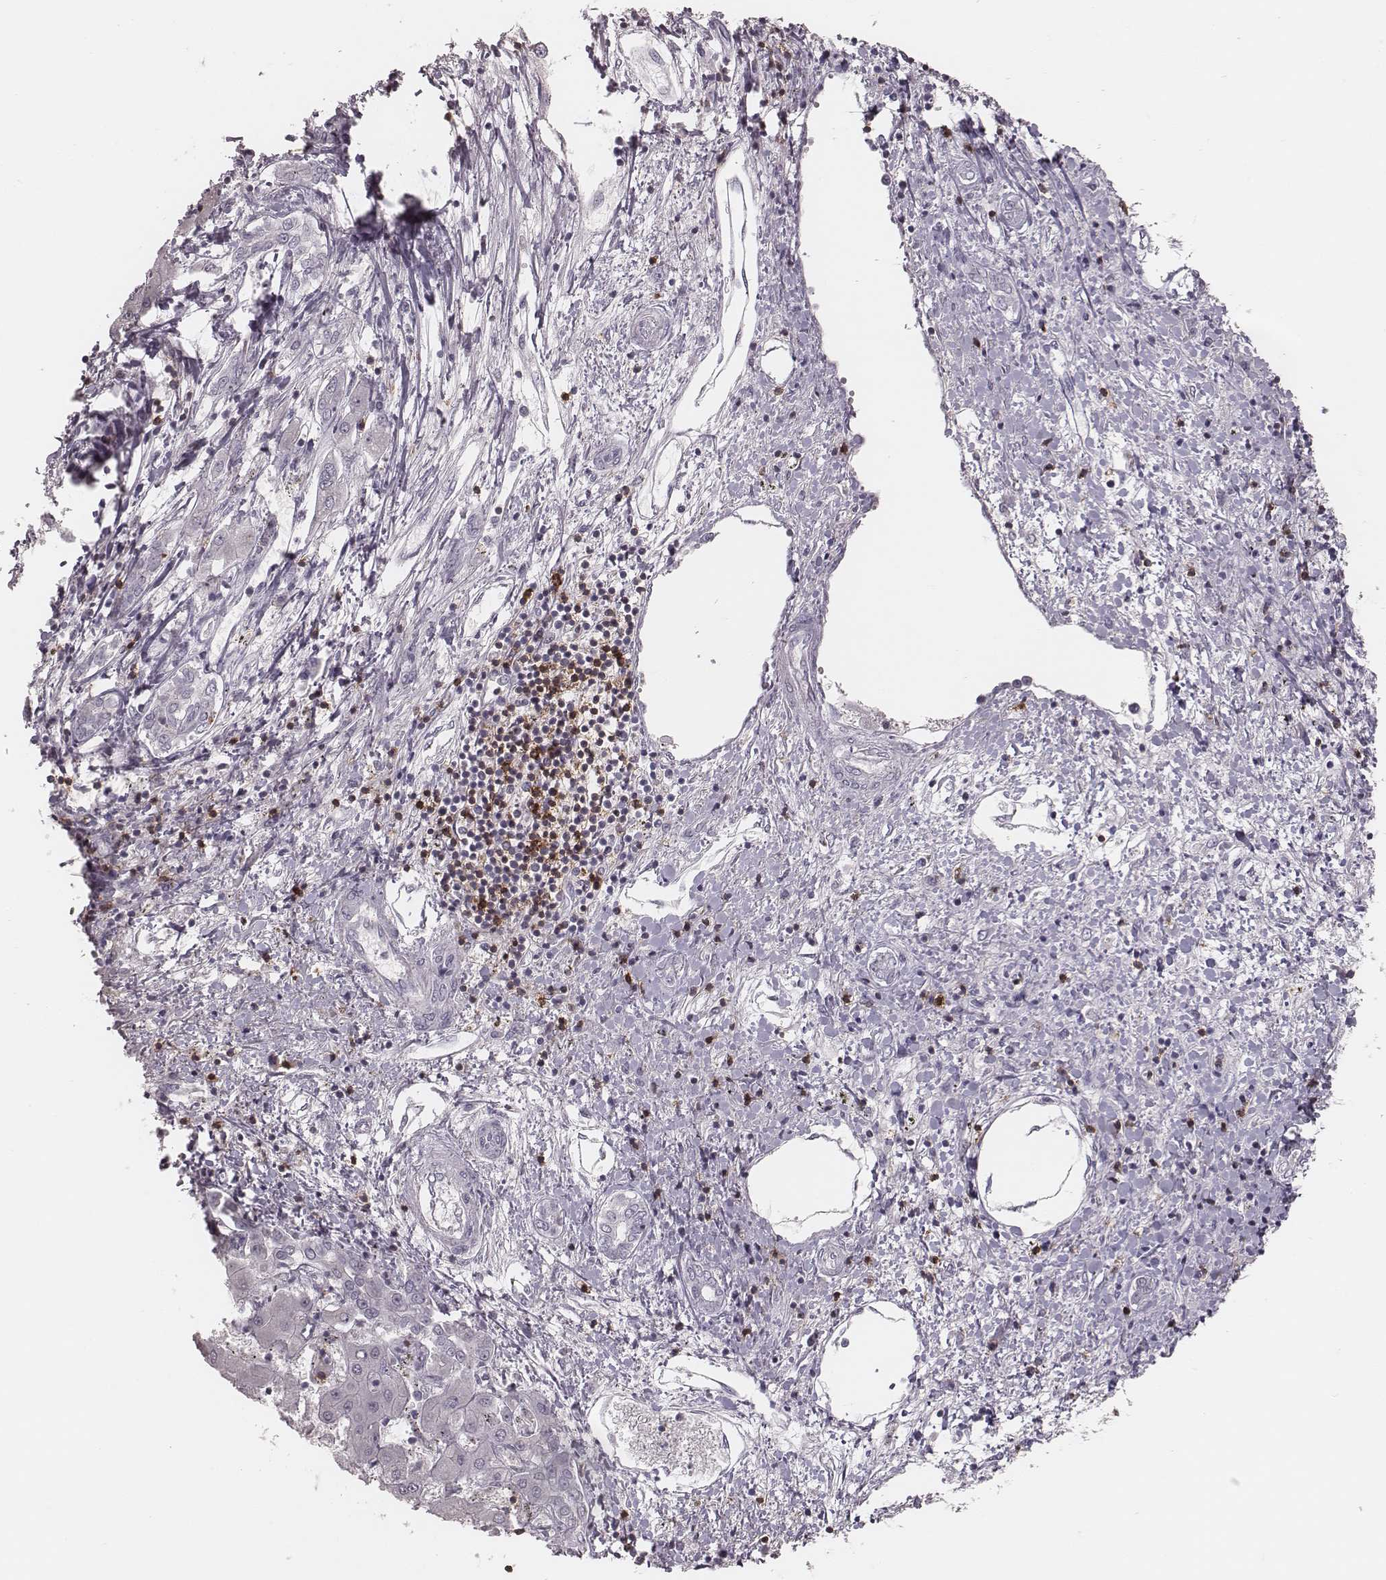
{"staining": {"intensity": "negative", "quantity": "none", "location": "none"}, "tissue": "liver cancer", "cell_type": "Tumor cells", "image_type": "cancer", "snomed": [{"axis": "morphology", "description": "Carcinoma, Hepatocellular, NOS"}, {"axis": "topography", "description": "Liver"}], "caption": "Liver cancer (hepatocellular carcinoma) stained for a protein using immunohistochemistry displays no staining tumor cells.", "gene": "PDCD1", "patient": {"sex": "male", "age": 56}}